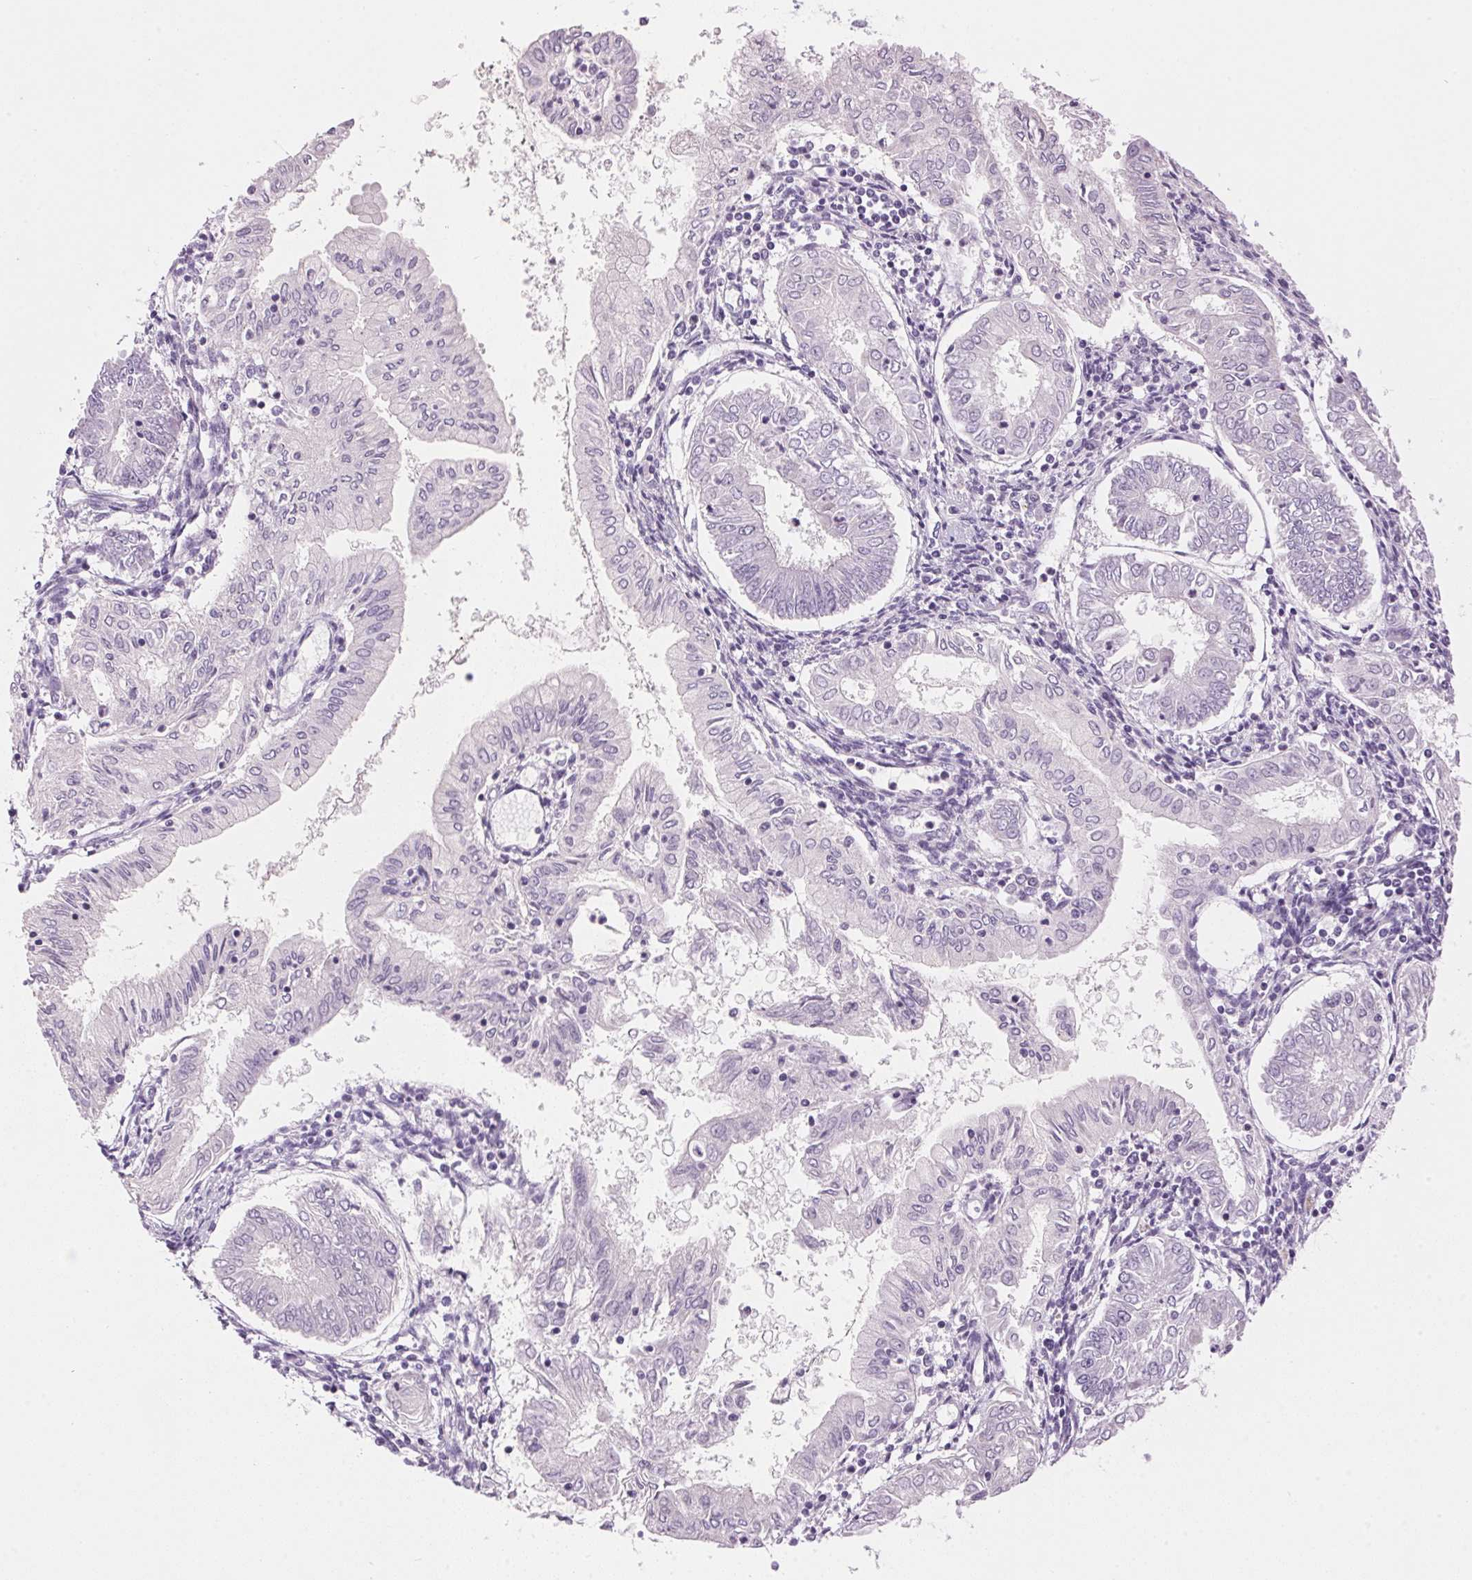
{"staining": {"intensity": "negative", "quantity": "none", "location": "none"}, "tissue": "endometrial cancer", "cell_type": "Tumor cells", "image_type": "cancer", "snomed": [{"axis": "morphology", "description": "Adenocarcinoma, NOS"}, {"axis": "topography", "description": "Endometrium"}], "caption": "The micrograph reveals no staining of tumor cells in endometrial cancer (adenocarcinoma).", "gene": "HSD17B2", "patient": {"sex": "female", "age": 68}}